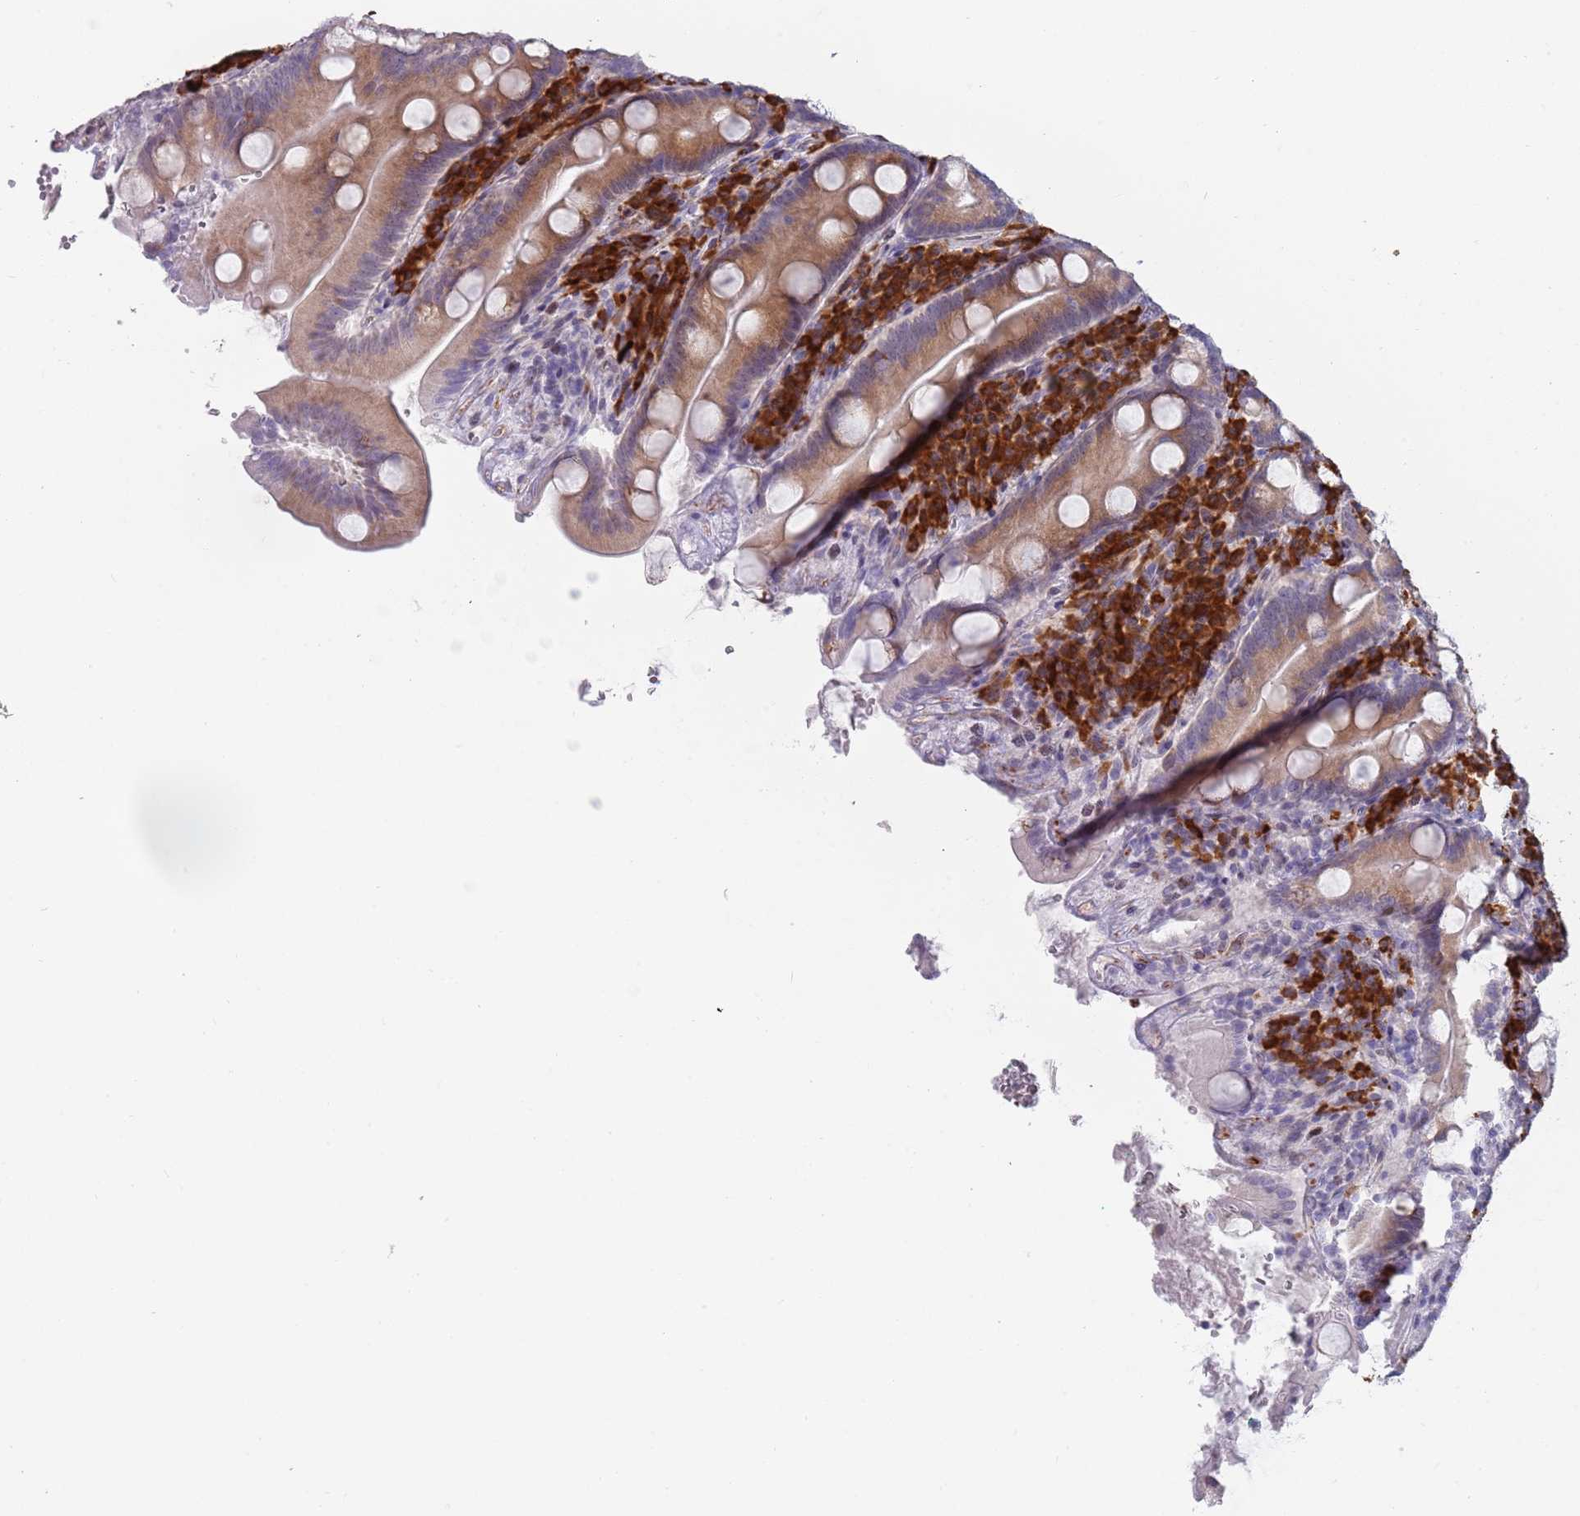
{"staining": {"intensity": "weak", "quantity": "25%-75%", "location": "cytoplasmic/membranous"}, "tissue": "duodenum", "cell_type": "Glandular cells", "image_type": "normal", "snomed": [{"axis": "morphology", "description": "Normal tissue, NOS"}, {"axis": "topography", "description": "Duodenum"}], "caption": "DAB (3,3'-diaminobenzidine) immunohistochemical staining of normal human duodenum reveals weak cytoplasmic/membranous protein expression in about 25%-75% of glandular cells. Using DAB (brown) and hematoxylin (blue) stains, captured at high magnification using brightfield microscopy.", "gene": "TNRC6C", "patient": {"sex": "male", "age": 35}}